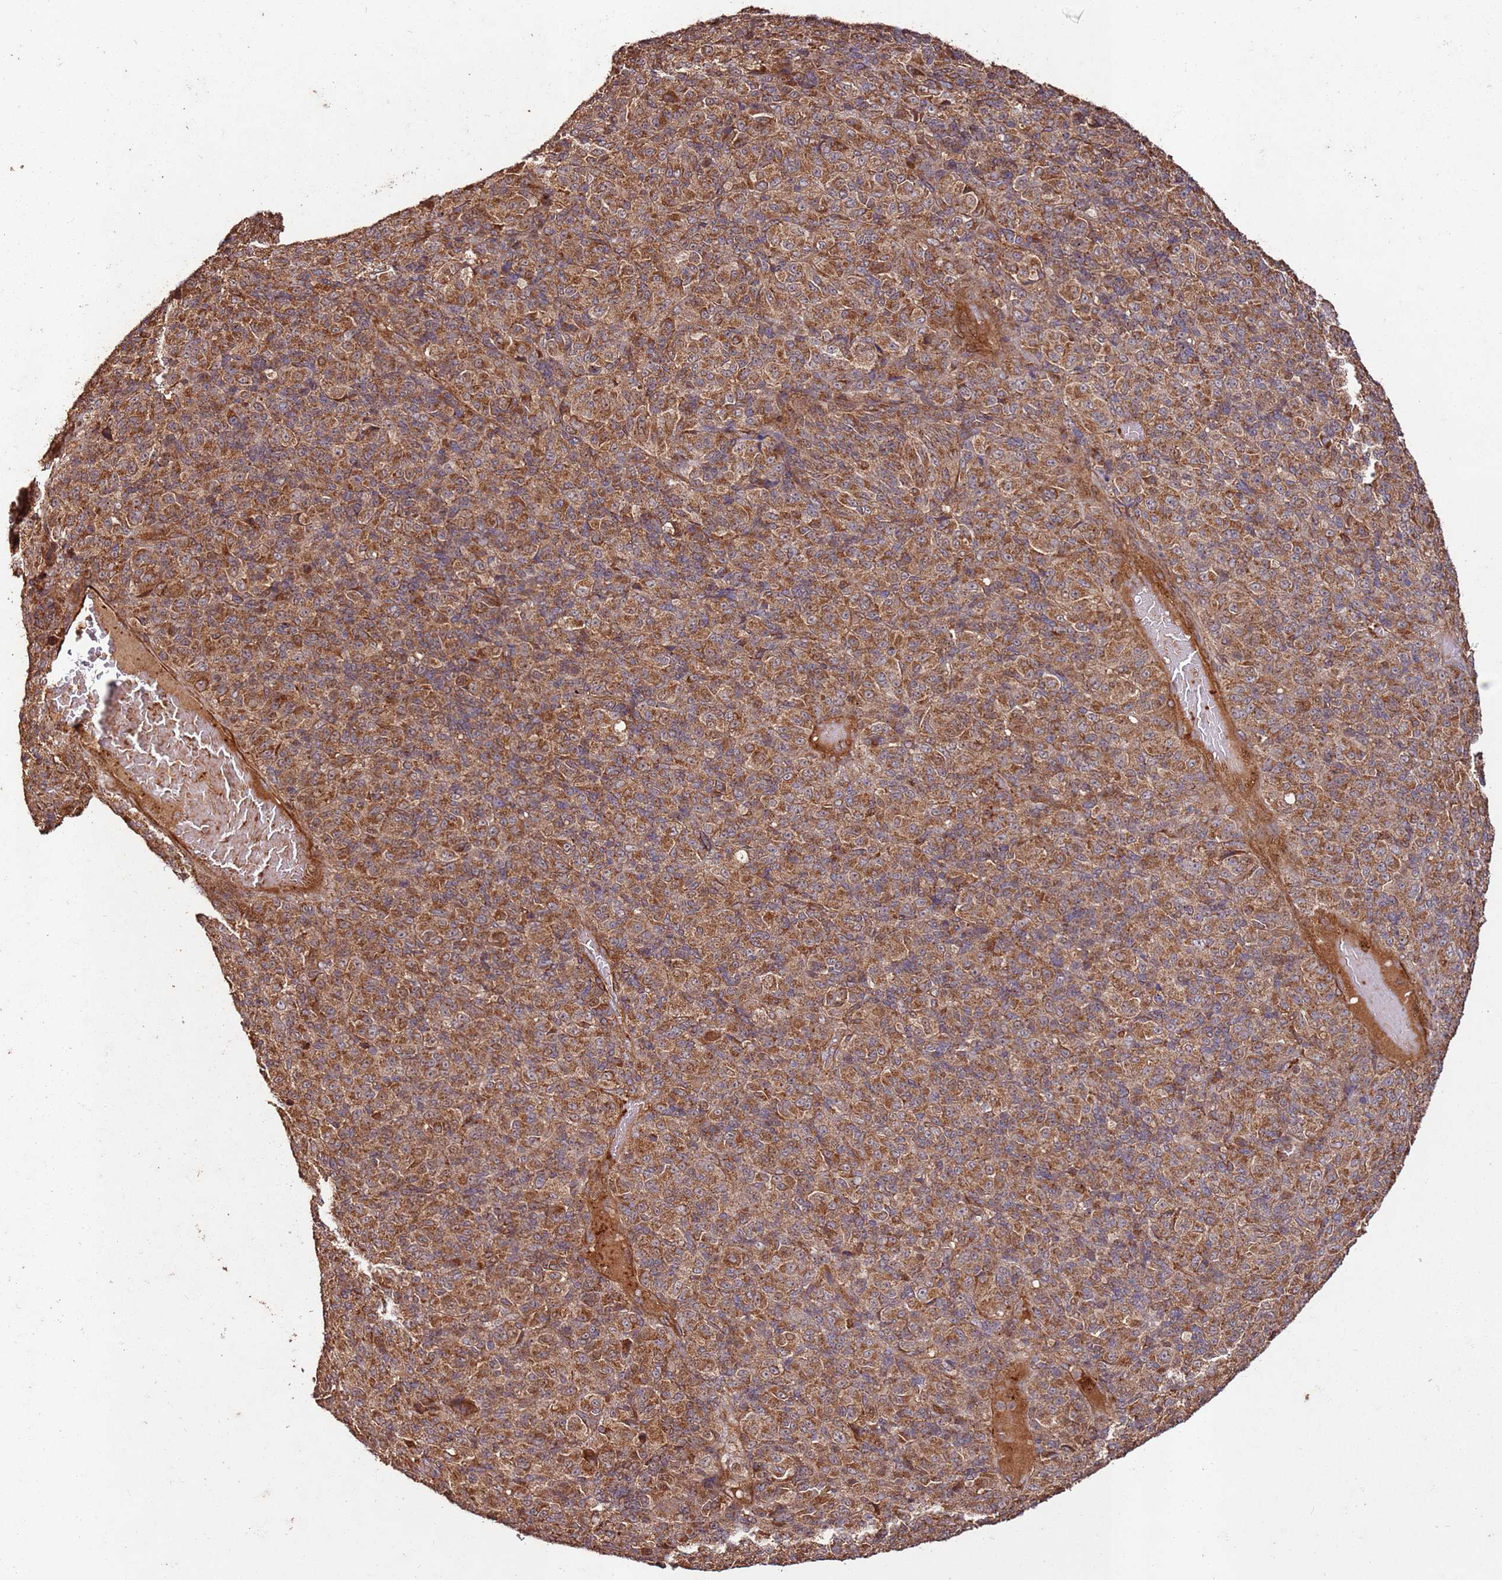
{"staining": {"intensity": "strong", "quantity": ">75%", "location": "cytoplasmic/membranous"}, "tissue": "melanoma", "cell_type": "Tumor cells", "image_type": "cancer", "snomed": [{"axis": "morphology", "description": "Malignant melanoma, Metastatic site"}, {"axis": "topography", "description": "Brain"}], "caption": "This is an image of immunohistochemistry (IHC) staining of melanoma, which shows strong staining in the cytoplasmic/membranous of tumor cells.", "gene": "FAM186A", "patient": {"sex": "female", "age": 56}}